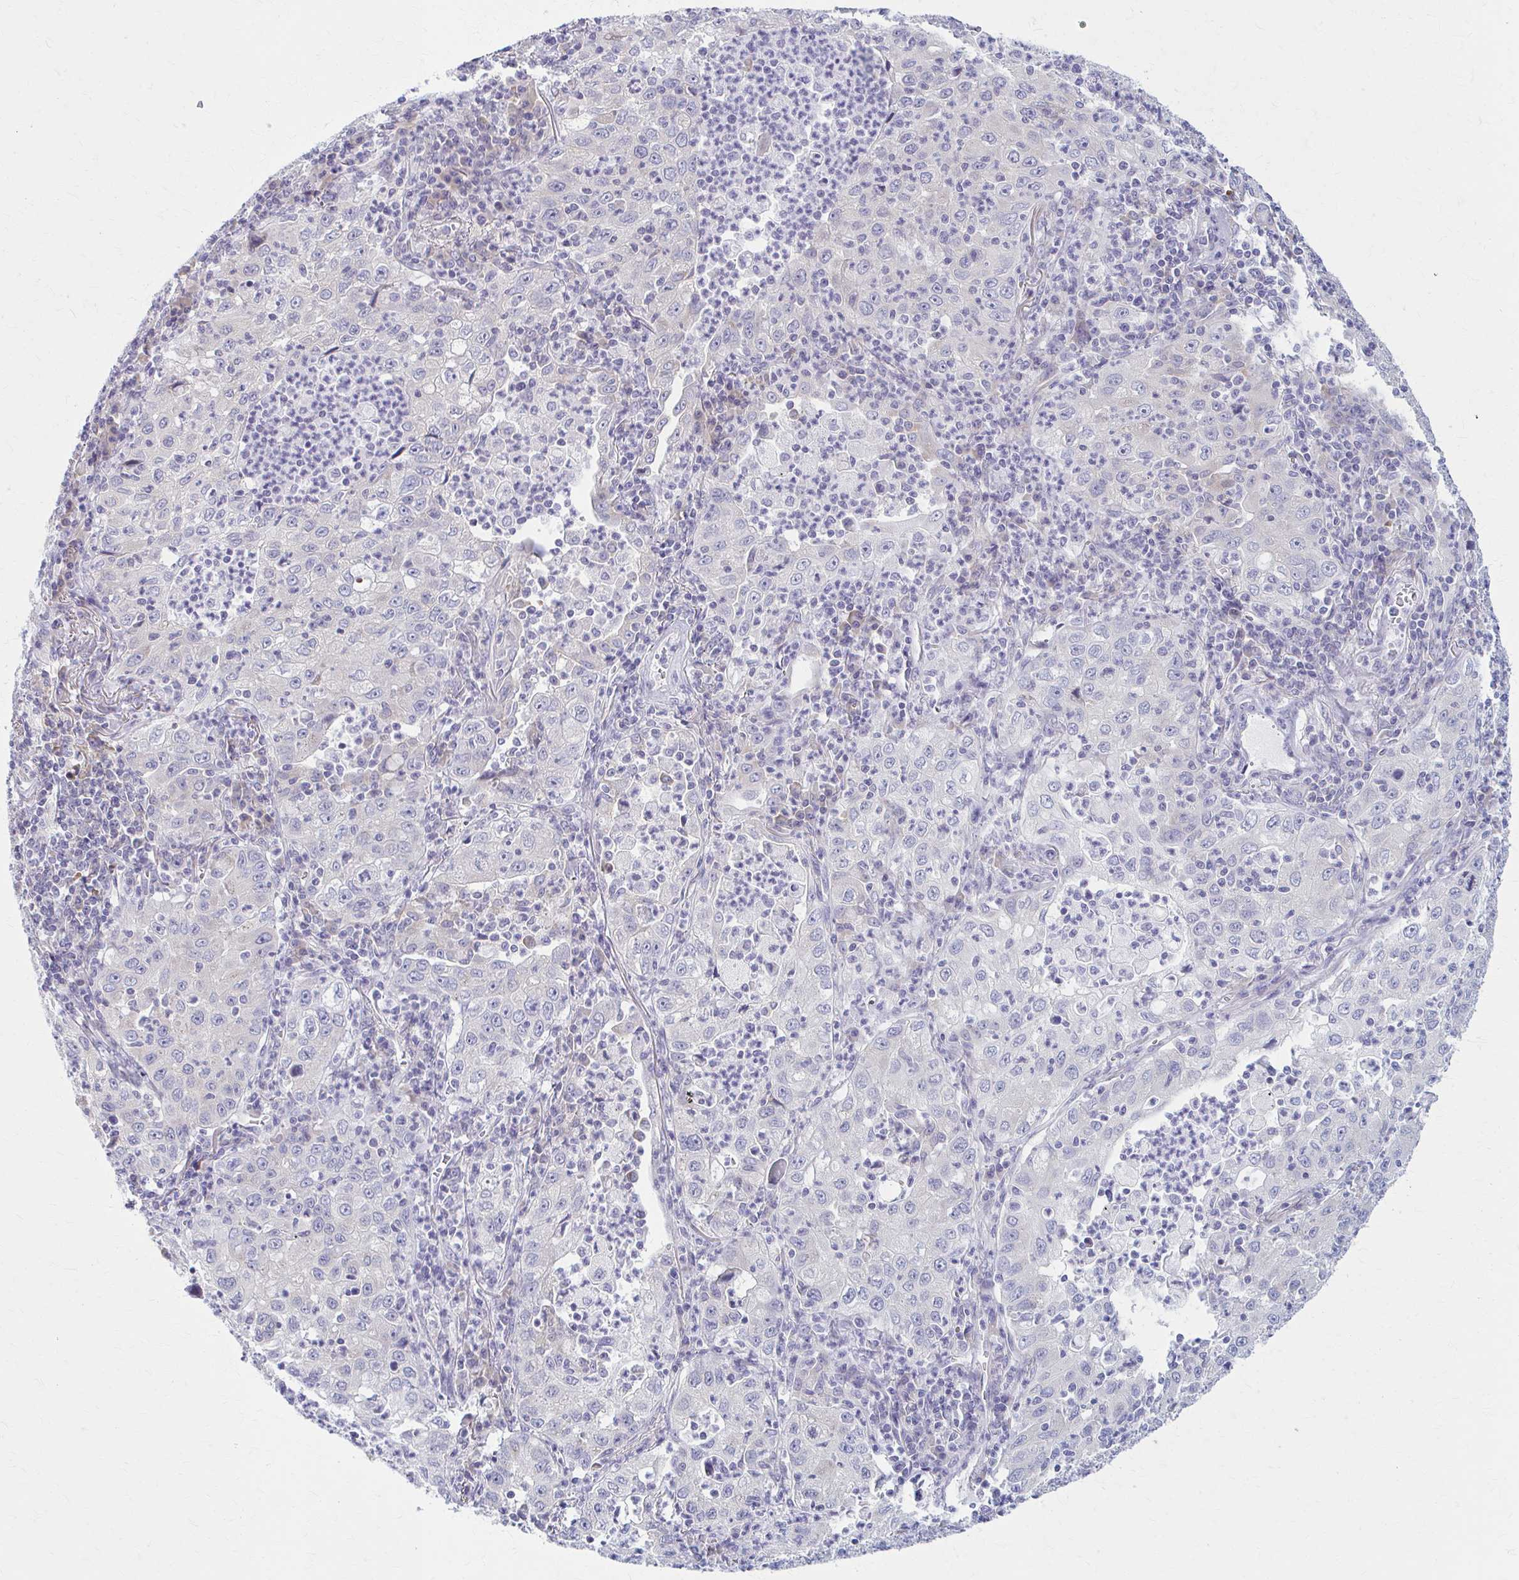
{"staining": {"intensity": "negative", "quantity": "none", "location": "none"}, "tissue": "lung cancer", "cell_type": "Tumor cells", "image_type": "cancer", "snomed": [{"axis": "morphology", "description": "Squamous cell carcinoma, NOS"}, {"axis": "topography", "description": "Lung"}], "caption": "Immunohistochemistry of human lung squamous cell carcinoma demonstrates no positivity in tumor cells. Nuclei are stained in blue.", "gene": "PRKRA", "patient": {"sex": "male", "age": 71}}